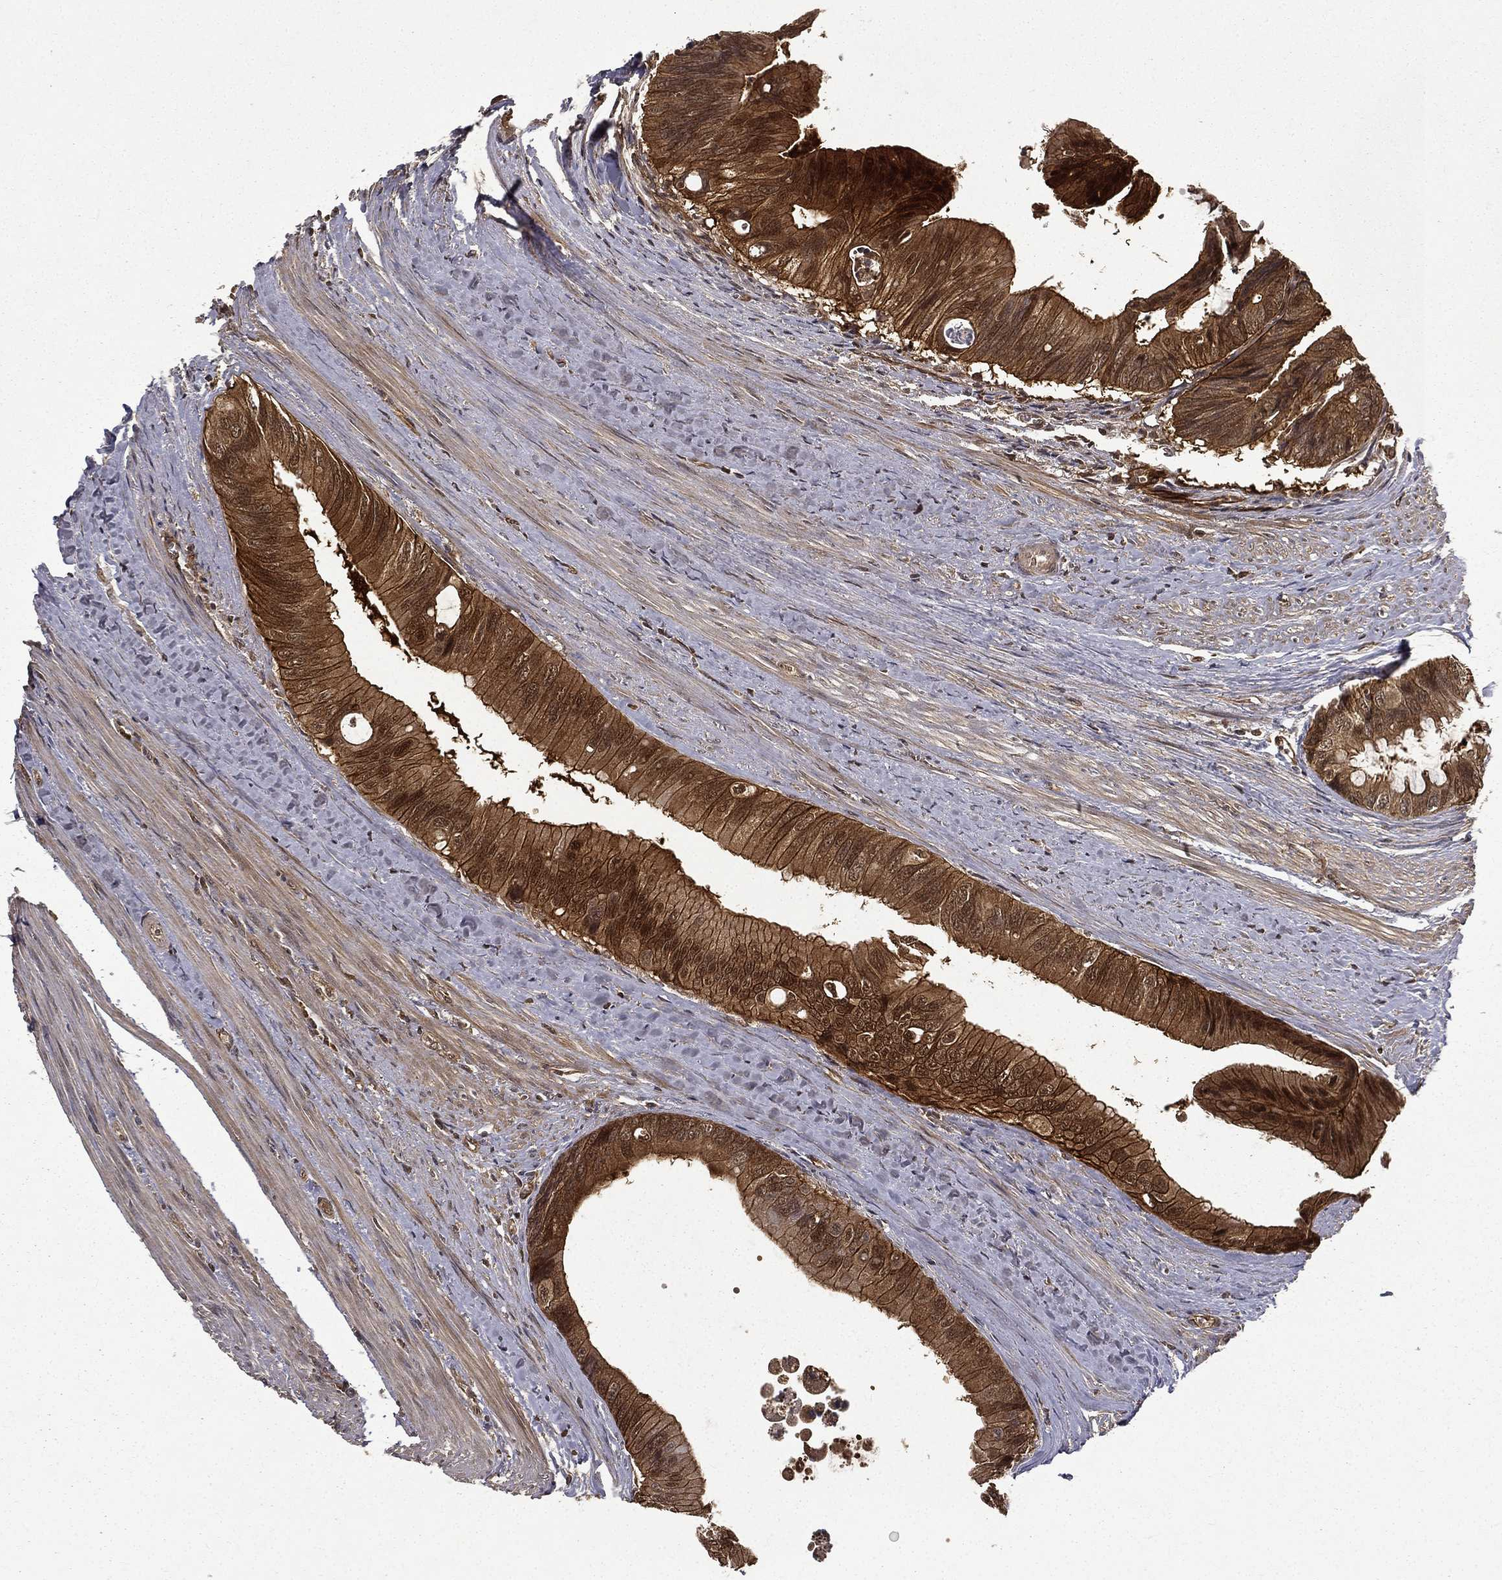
{"staining": {"intensity": "moderate", "quantity": ">75%", "location": "cytoplasmic/membranous"}, "tissue": "colorectal cancer", "cell_type": "Tumor cells", "image_type": "cancer", "snomed": [{"axis": "morphology", "description": "Normal tissue, NOS"}, {"axis": "morphology", "description": "Adenocarcinoma, NOS"}, {"axis": "topography", "description": "Colon"}], "caption": "Immunohistochemical staining of human colorectal adenocarcinoma exhibits moderate cytoplasmic/membranous protein positivity in about >75% of tumor cells.", "gene": "FGD1", "patient": {"sex": "male", "age": 65}}